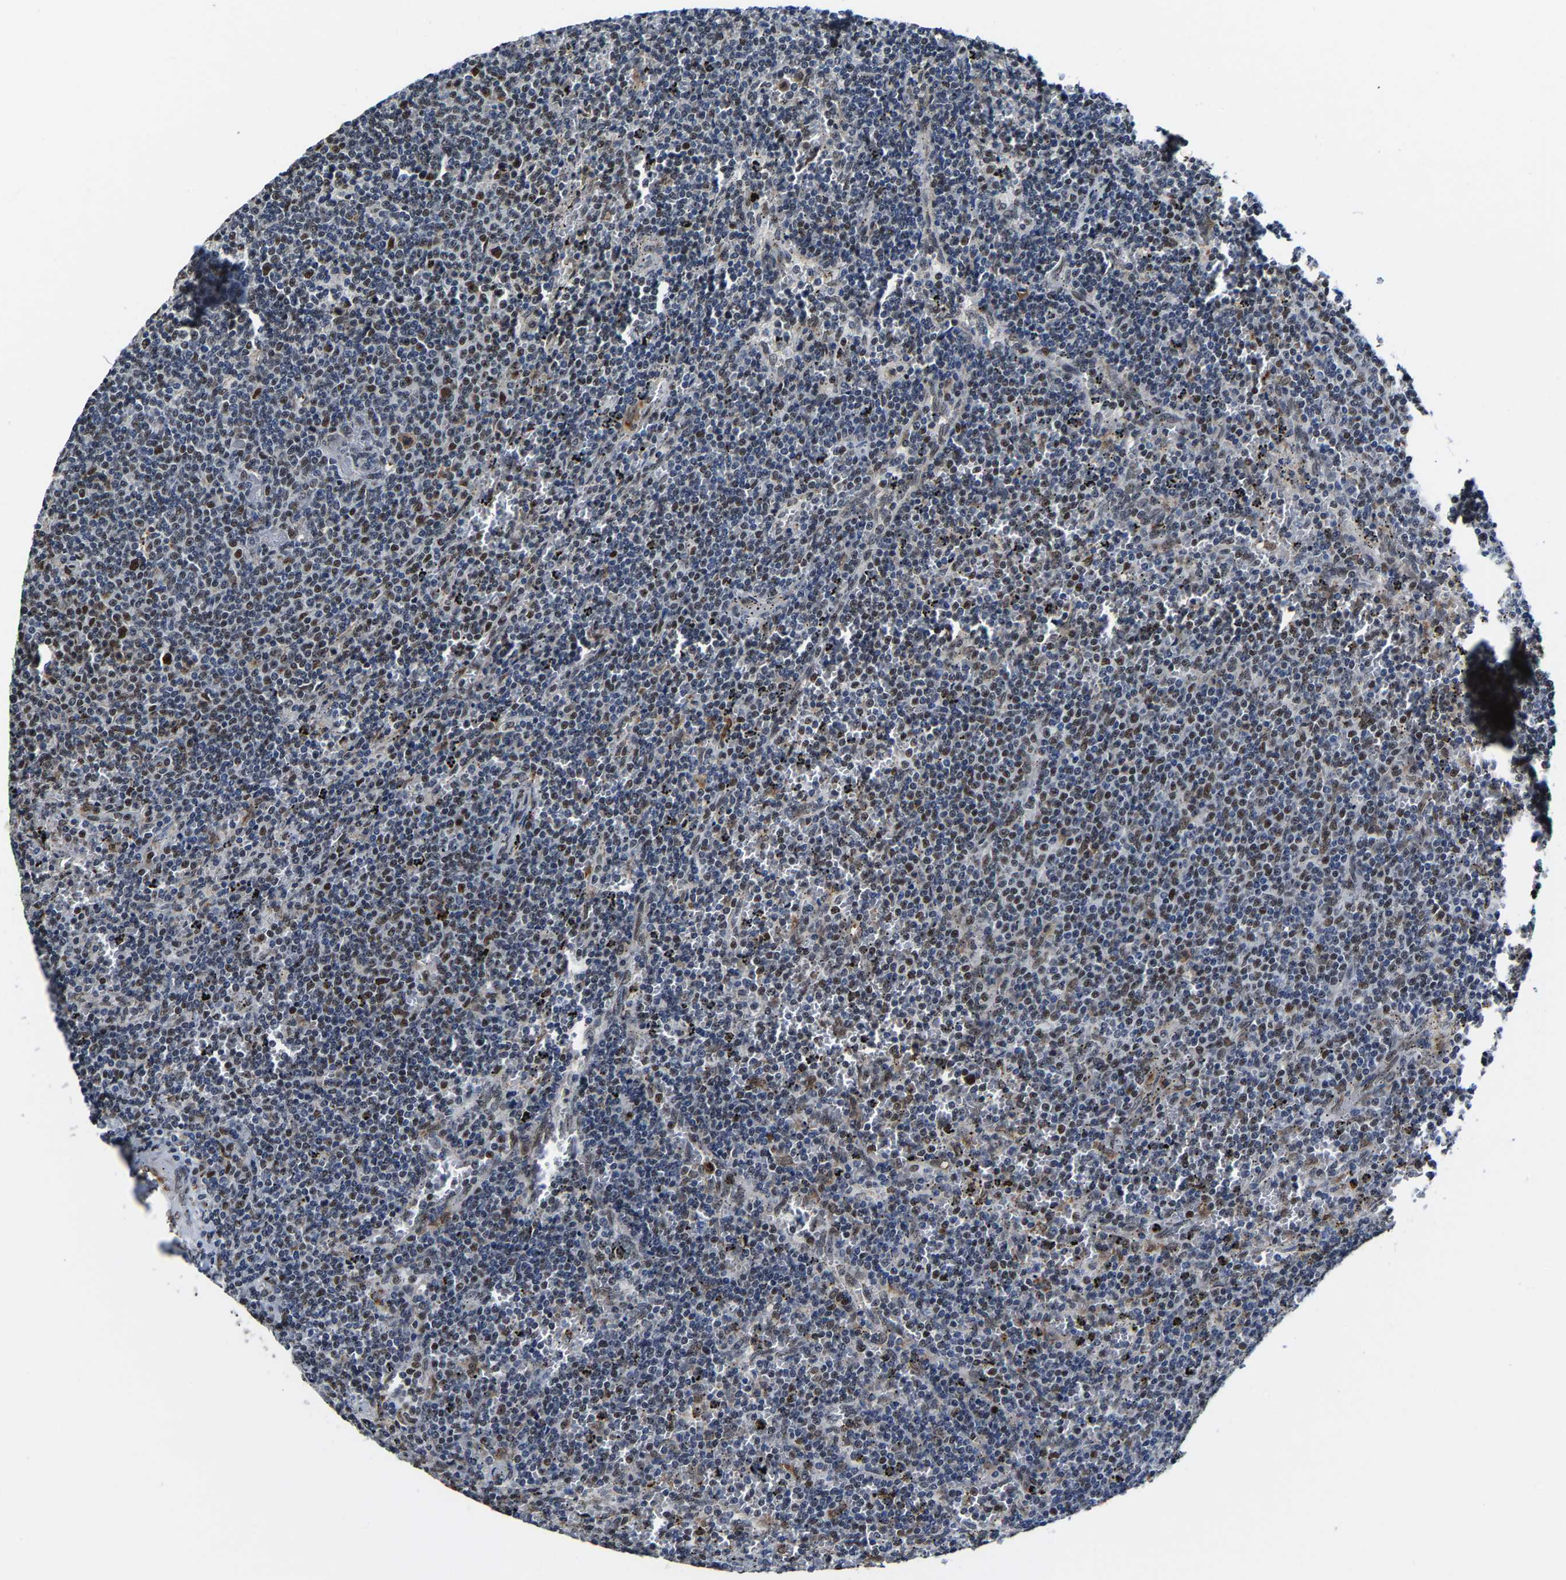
{"staining": {"intensity": "moderate", "quantity": "<25%", "location": "nuclear"}, "tissue": "lymphoma", "cell_type": "Tumor cells", "image_type": "cancer", "snomed": [{"axis": "morphology", "description": "Malignant lymphoma, non-Hodgkin's type, Low grade"}, {"axis": "topography", "description": "Spleen"}], "caption": "IHC (DAB) staining of low-grade malignant lymphoma, non-Hodgkin's type demonstrates moderate nuclear protein positivity in approximately <25% of tumor cells.", "gene": "METTL1", "patient": {"sex": "female", "age": 50}}